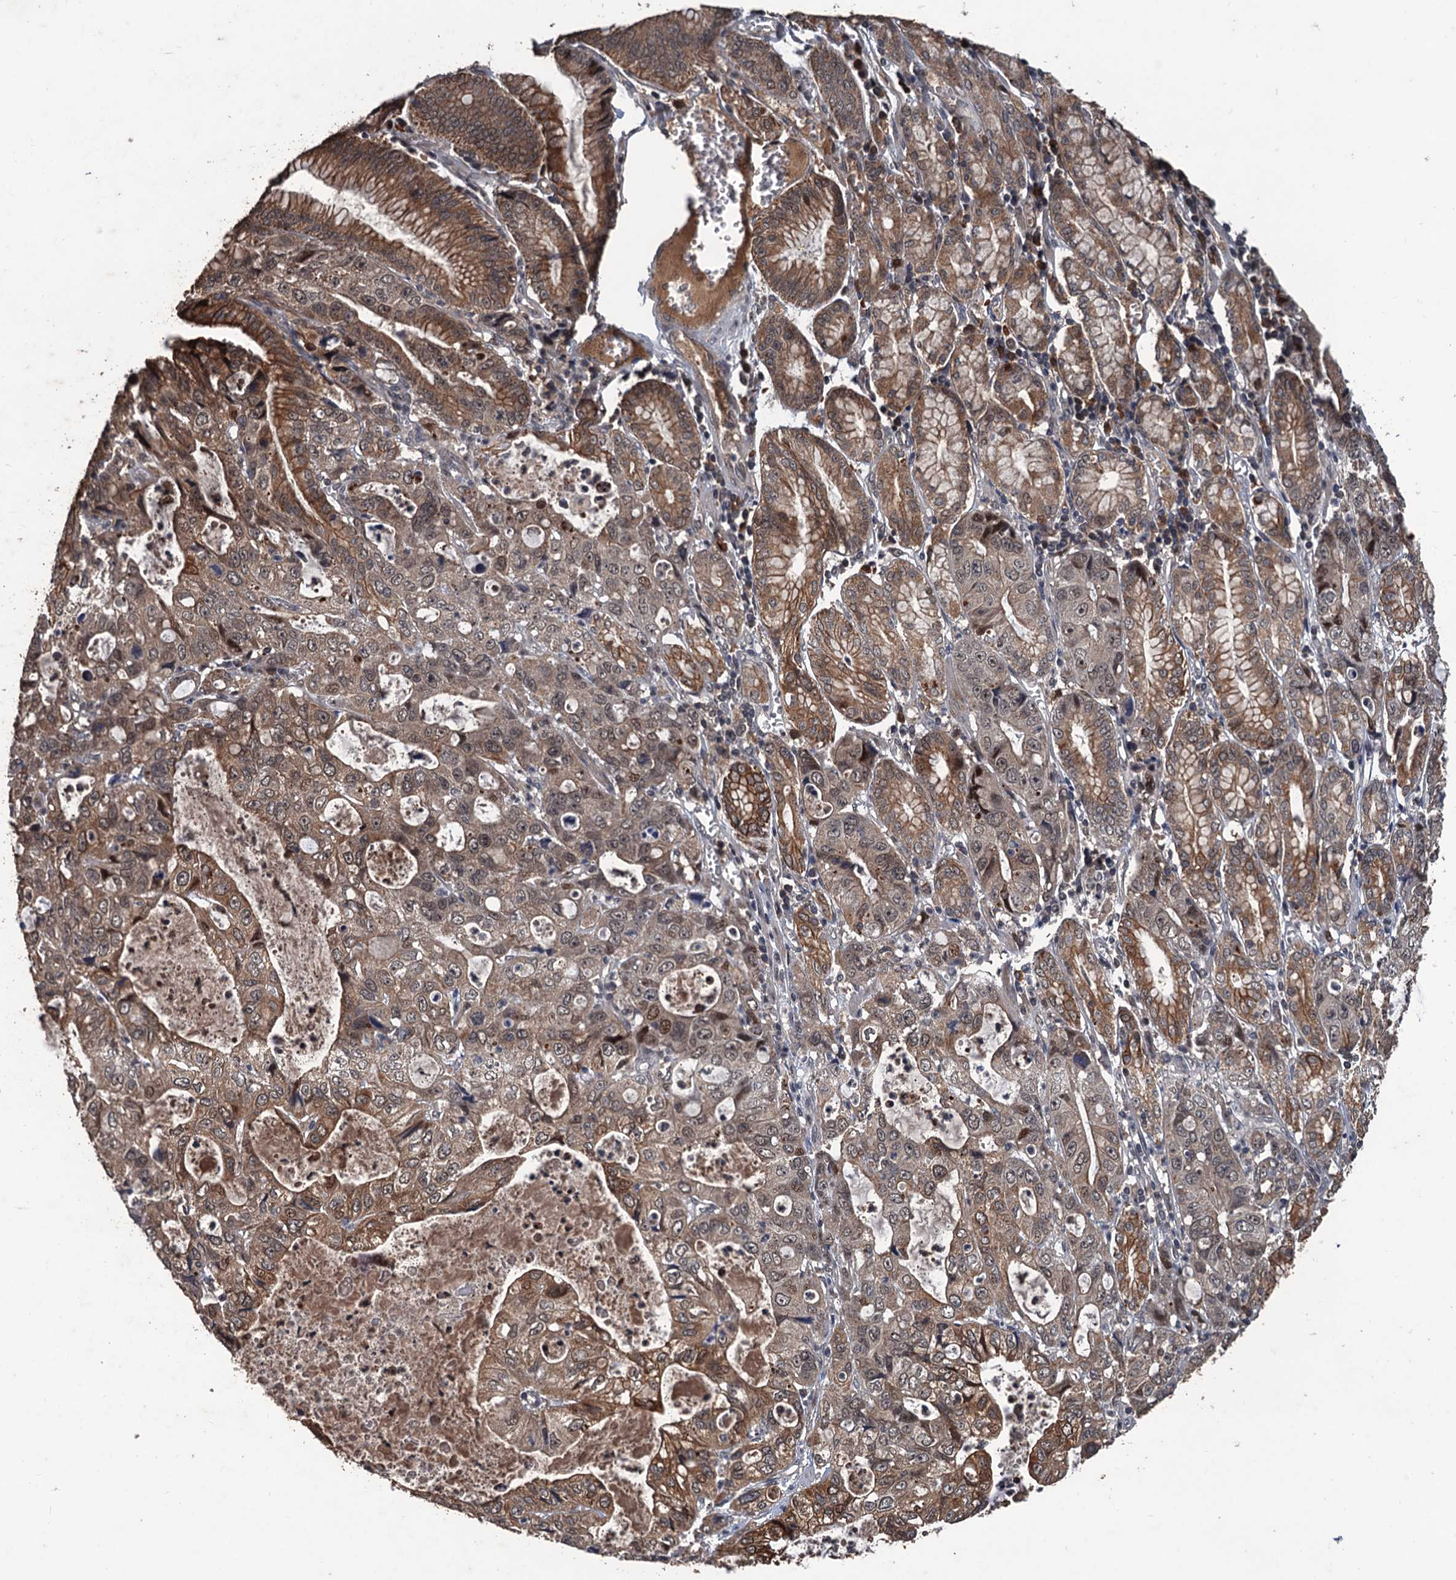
{"staining": {"intensity": "moderate", "quantity": "25%-75%", "location": "cytoplasmic/membranous,nuclear"}, "tissue": "stomach cancer", "cell_type": "Tumor cells", "image_type": "cancer", "snomed": [{"axis": "morphology", "description": "Adenocarcinoma, NOS"}, {"axis": "topography", "description": "Stomach, lower"}], "caption": "The image reveals a brown stain indicating the presence of a protein in the cytoplasmic/membranous and nuclear of tumor cells in stomach cancer (adenocarcinoma). The protein is stained brown, and the nuclei are stained in blue (DAB IHC with brightfield microscopy, high magnification).", "gene": "ZNF438", "patient": {"sex": "female", "age": 43}}